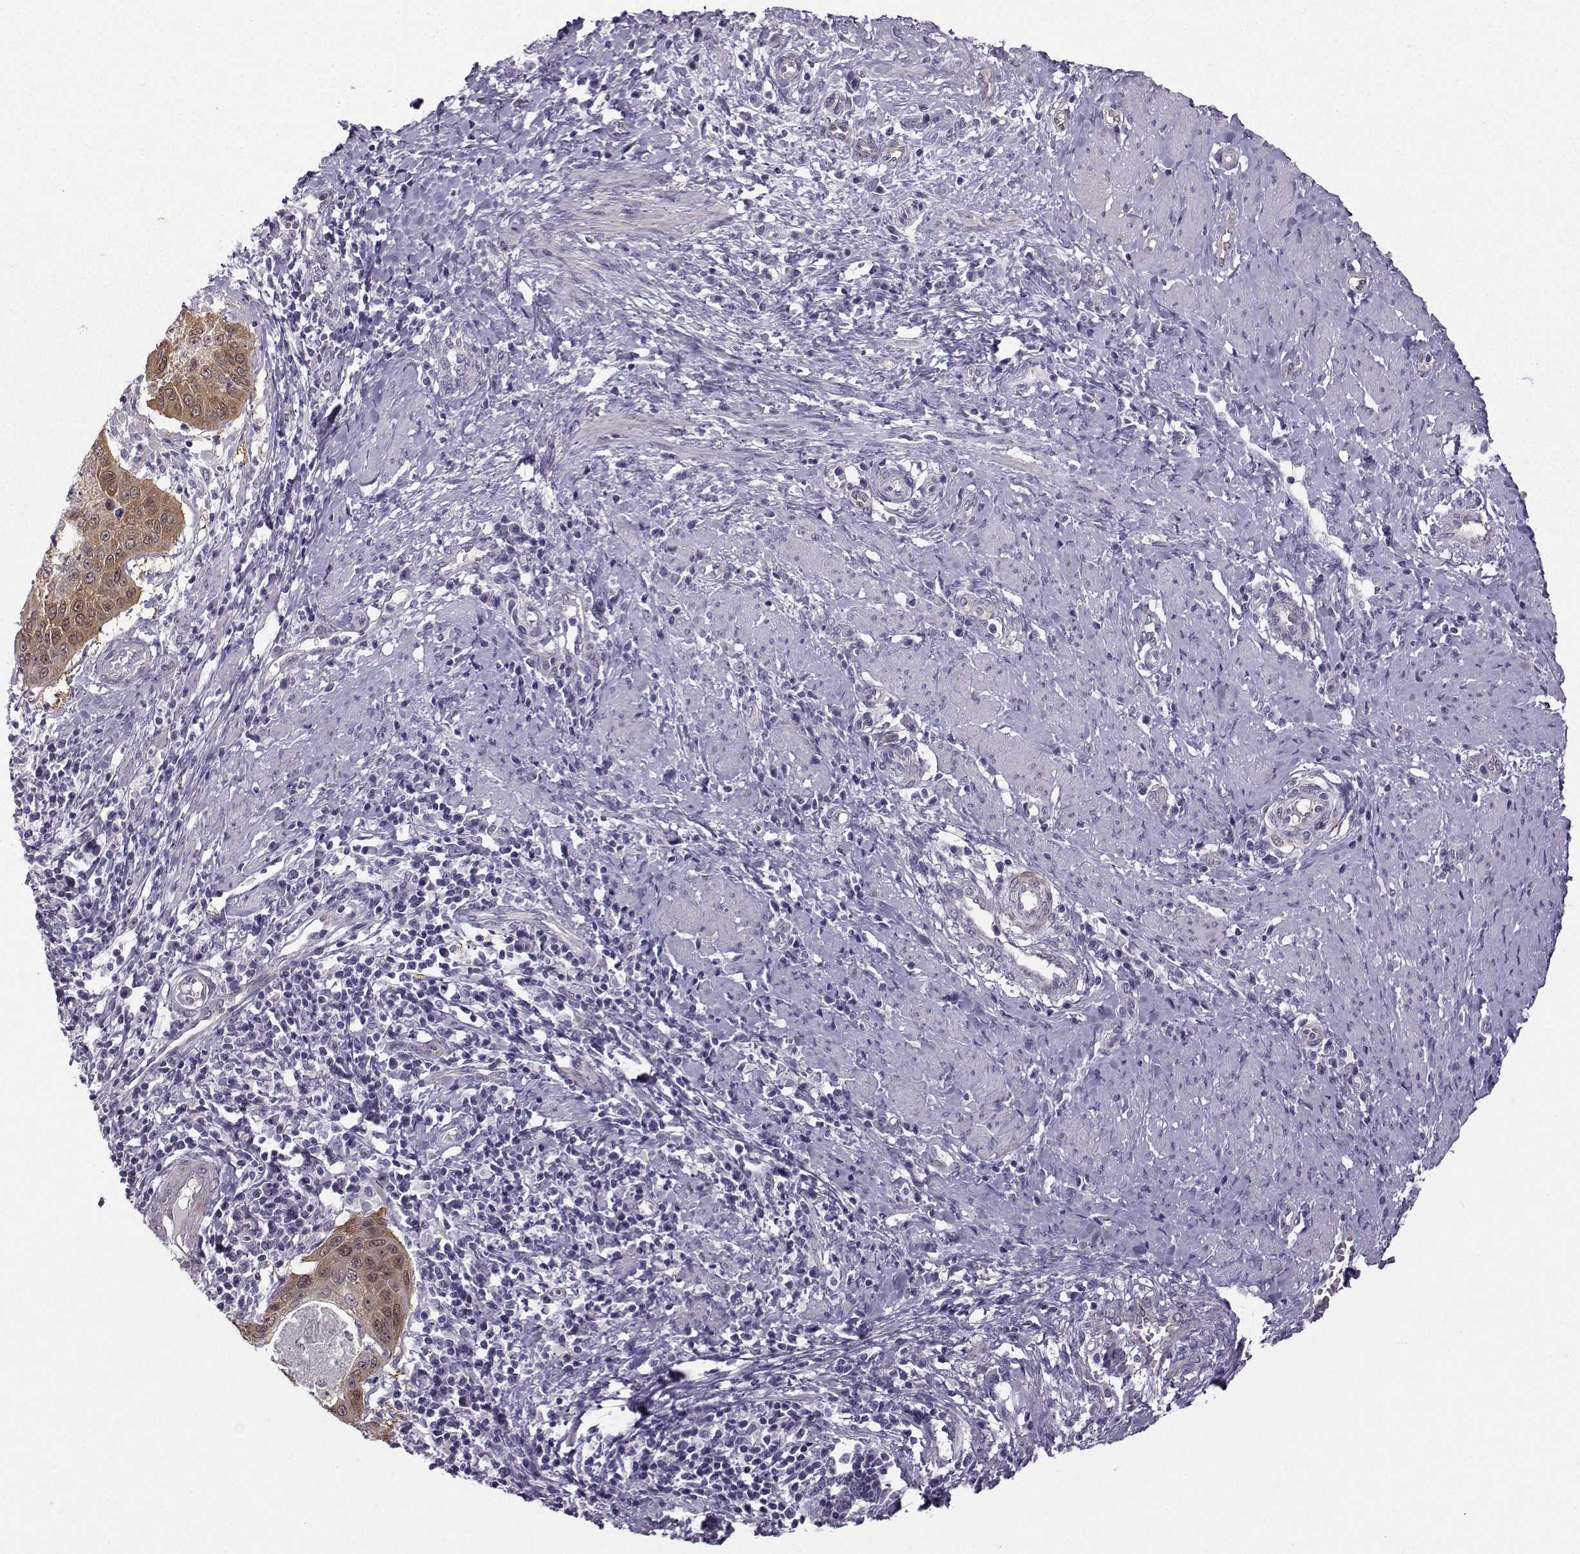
{"staining": {"intensity": "moderate", "quantity": "25%-75%", "location": "cytoplasmic/membranous"}, "tissue": "cervical cancer", "cell_type": "Tumor cells", "image_type": "cancer", "snomed": [{"axis": "morphology", "description": "Squamous cell carcinoma, NOS"}, {"axis": "topography", "description": "Cervix"}], "caption": "Squamous cell carcinoma (cervical) stained with a protein marker reveals moderate staining in tumor cells.", "gene": "NQO1", "patient": {"sex": "female", "age": 39}}